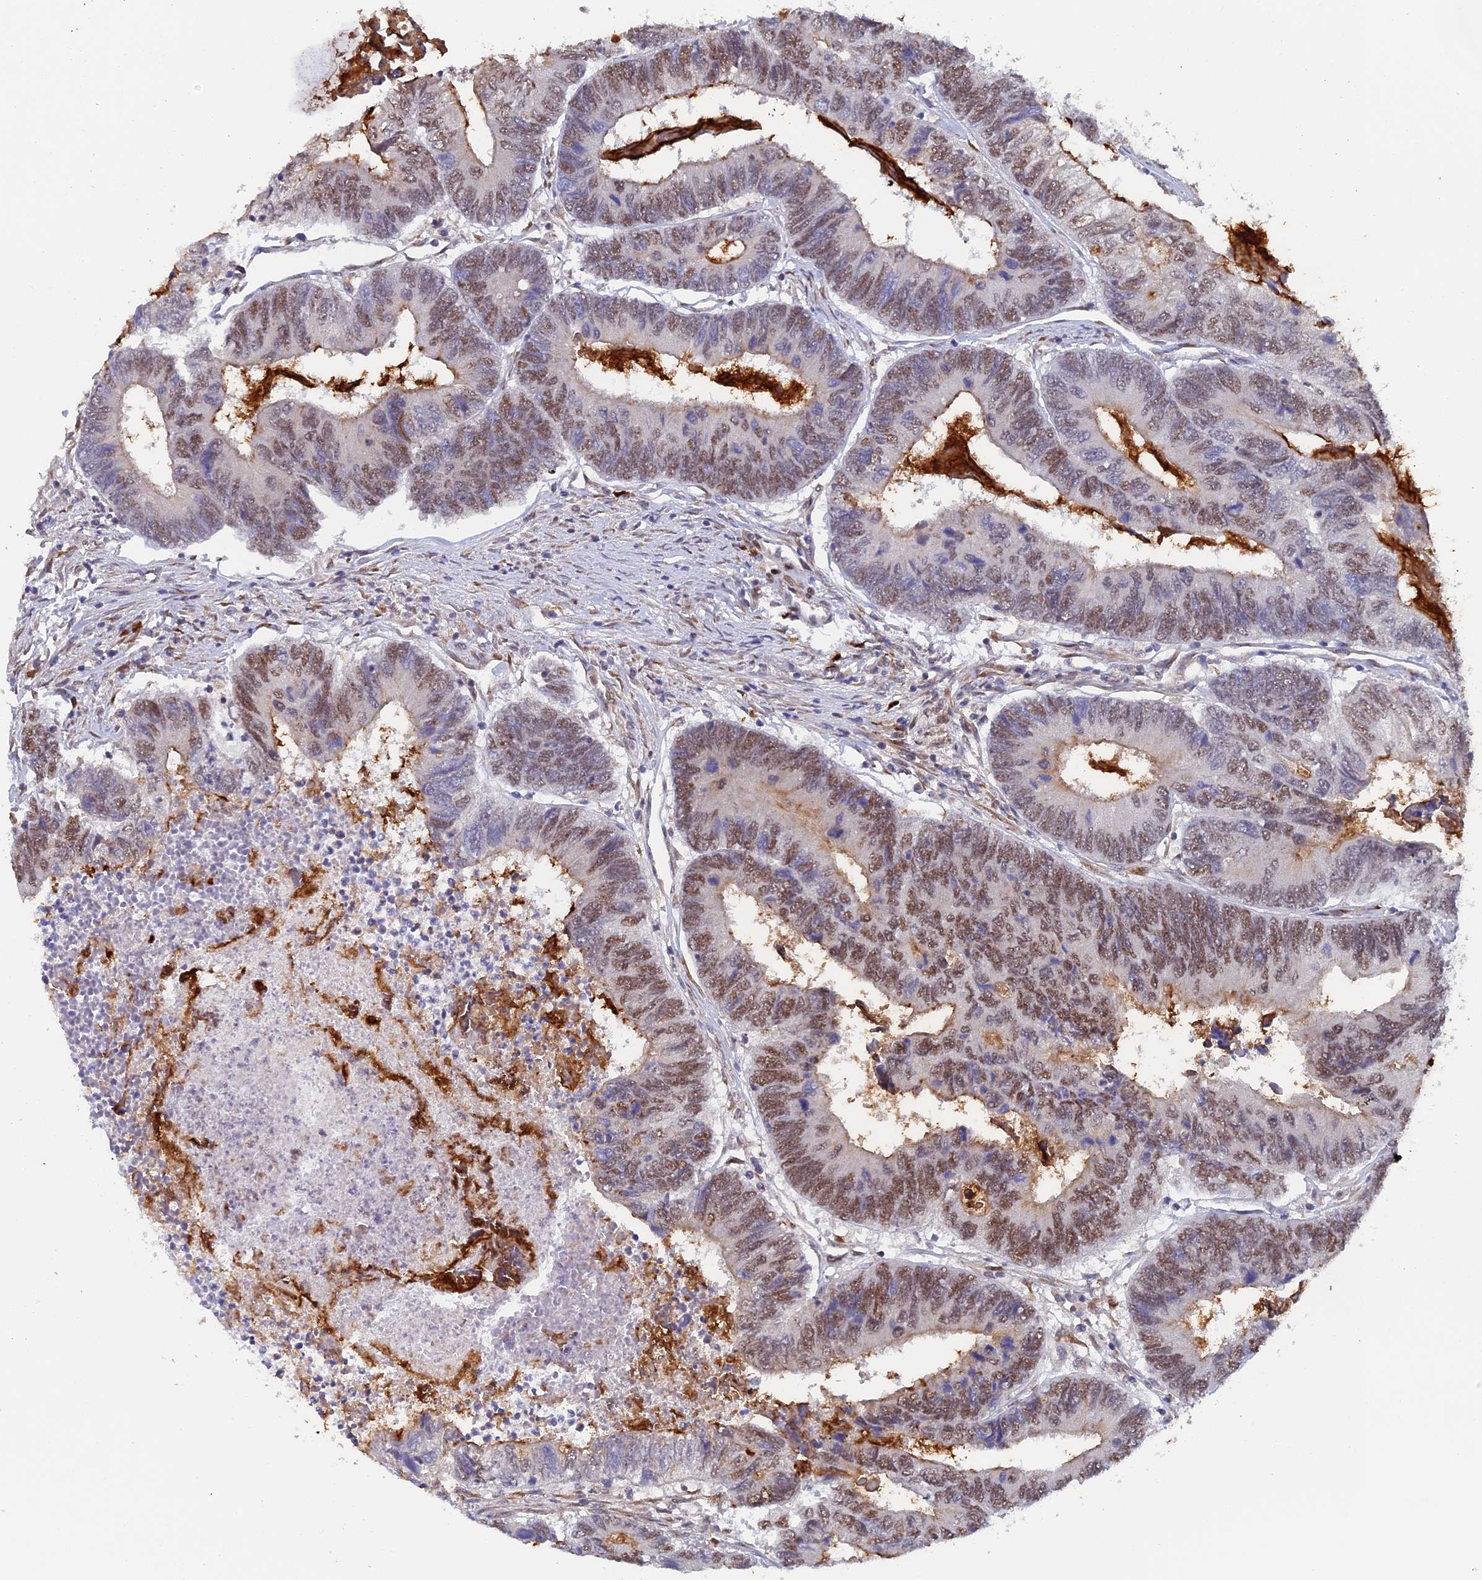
{"staining": {"intensity": "moderate", "quantity": ">75%", "location": "nuclear"}, "tissue": "colorectal cancer", "cell_type": "Tumor cells", "image_type": "cancer", "snomed": [{"axis": "morphology", "description": "Adenocarcinoma, NOS"}, {"axis": "topography", "description": "Colon"}], "caption": "This is an image of immunohistochemistry (IHC) staining of colorectal cancer (adenocarcinoma), which shows moderate staining in the nuclear of tumor cells.", "gene": "SNX17", "patient": {"sex": "female", "age": 67}}